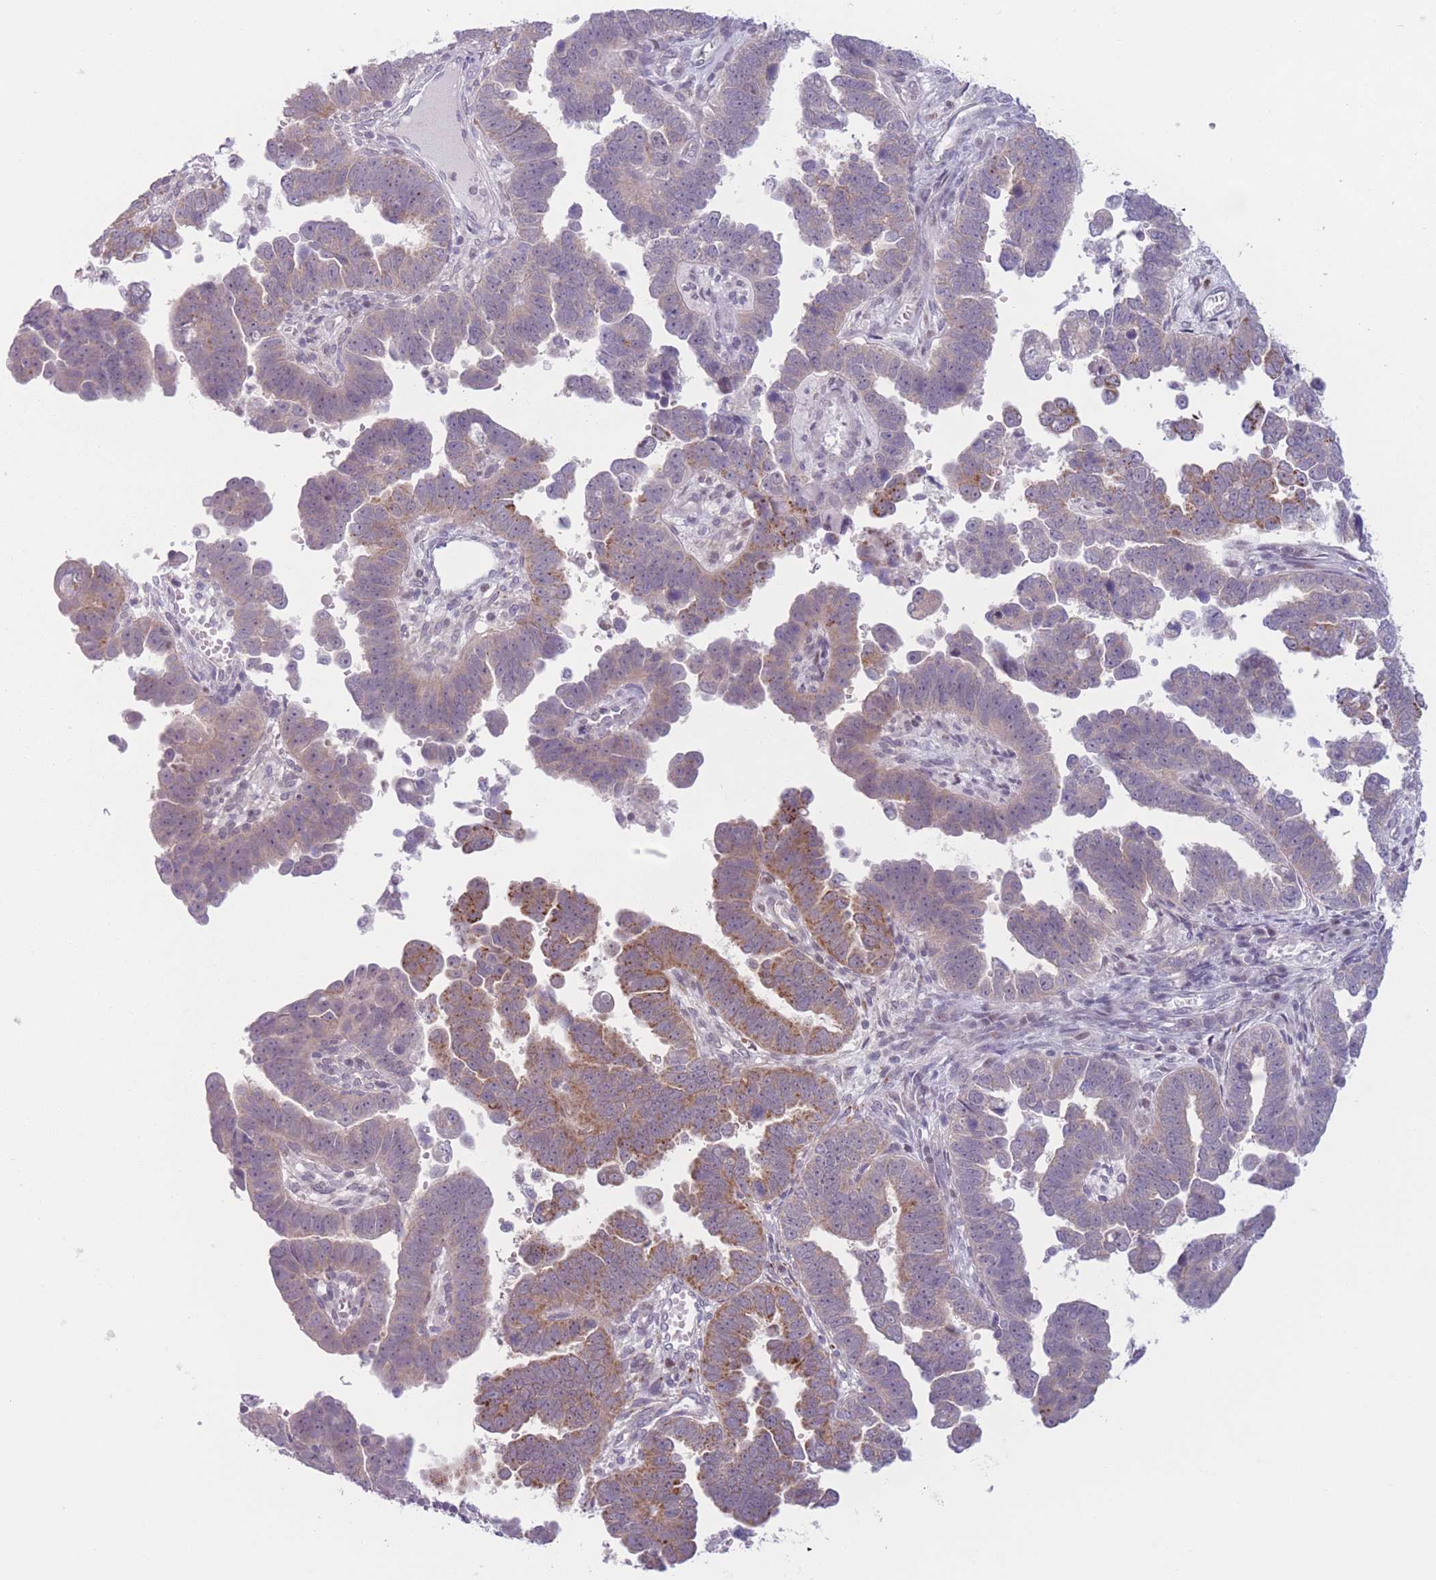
{"staining": {"intensity": "moderate", "quantity": "<25%", "location": "cytoplasmic/membranous"}, "tissue": "endometrial cancer", "cell_type": "Tumor cells", "image_type": "cancer", "snomed": [{"axis": "morphology", "description": "Adenocarcinoma, NOS"}, {"axis": "topography", "description": "Endometrium"}], "caption": "Human endometrial cancer stained for a protein (brown) reveals moderate cytoplasmic/membranous positive staining in approximately <25% of tumor cells.", "gene": "ZNF439", "patient": {"sex": "female", "age": 75}}